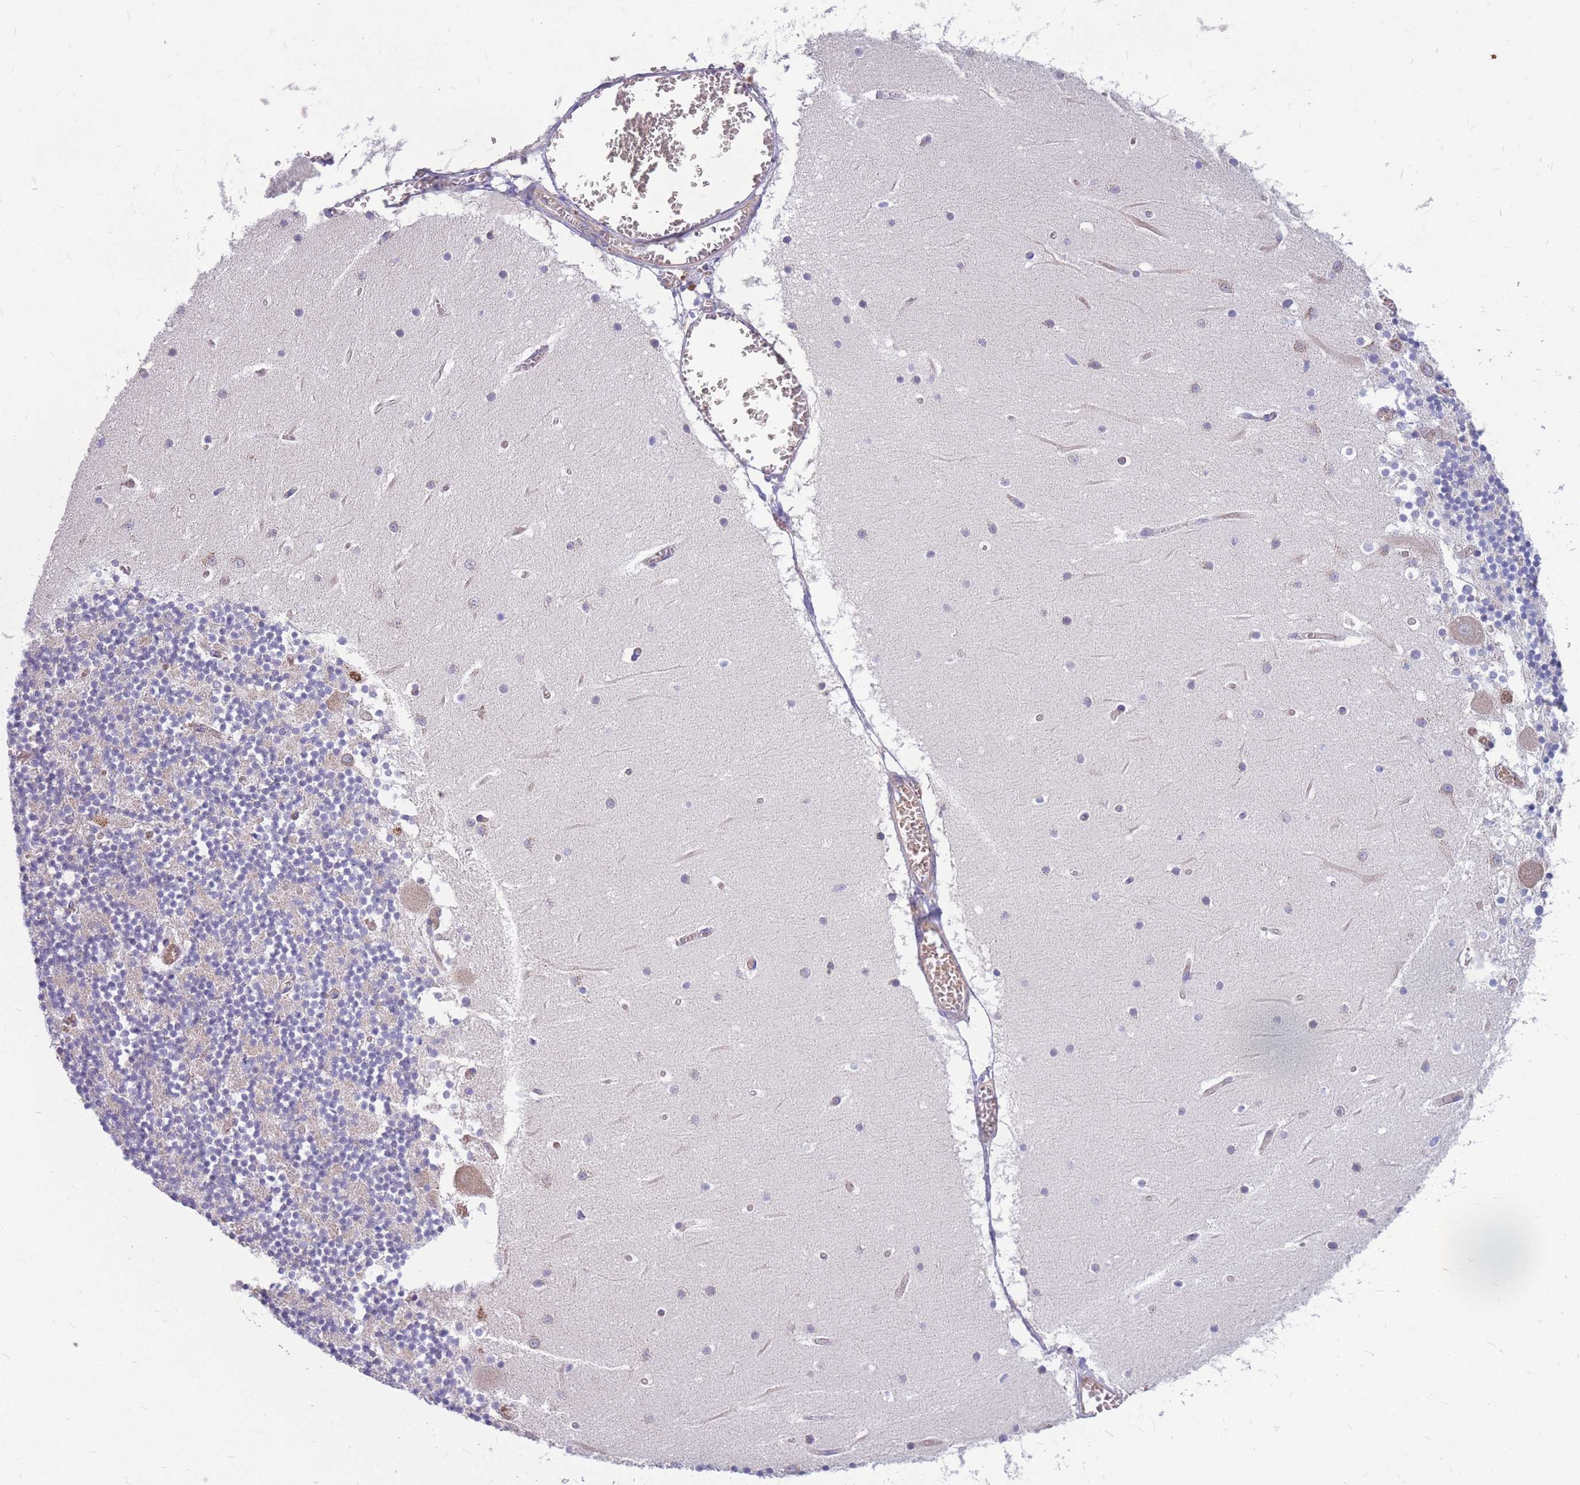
{"staining": {"intensity": "negative", "quantity": "none", "location": "none"}, "tissue": "cerebellum", "cell_type": "Cells in granular layer", "image_type": "normal", "snomed": [{"axis": "morphology", "description": "Normal tissue, NOS"}, {"axis": "topography", "description": "Cerebellum"}], "caption": "Micrograph shows no significant protein positivity in cells in granular layer of benign cerebellum. The staining is performed using DAB (3,3'-diaminobenzidine) brown chromogen with nuclei counter-stained in using hematoxylin.", "gene": "MRPS9", "patient": {"sex": "female", "age": 28}}